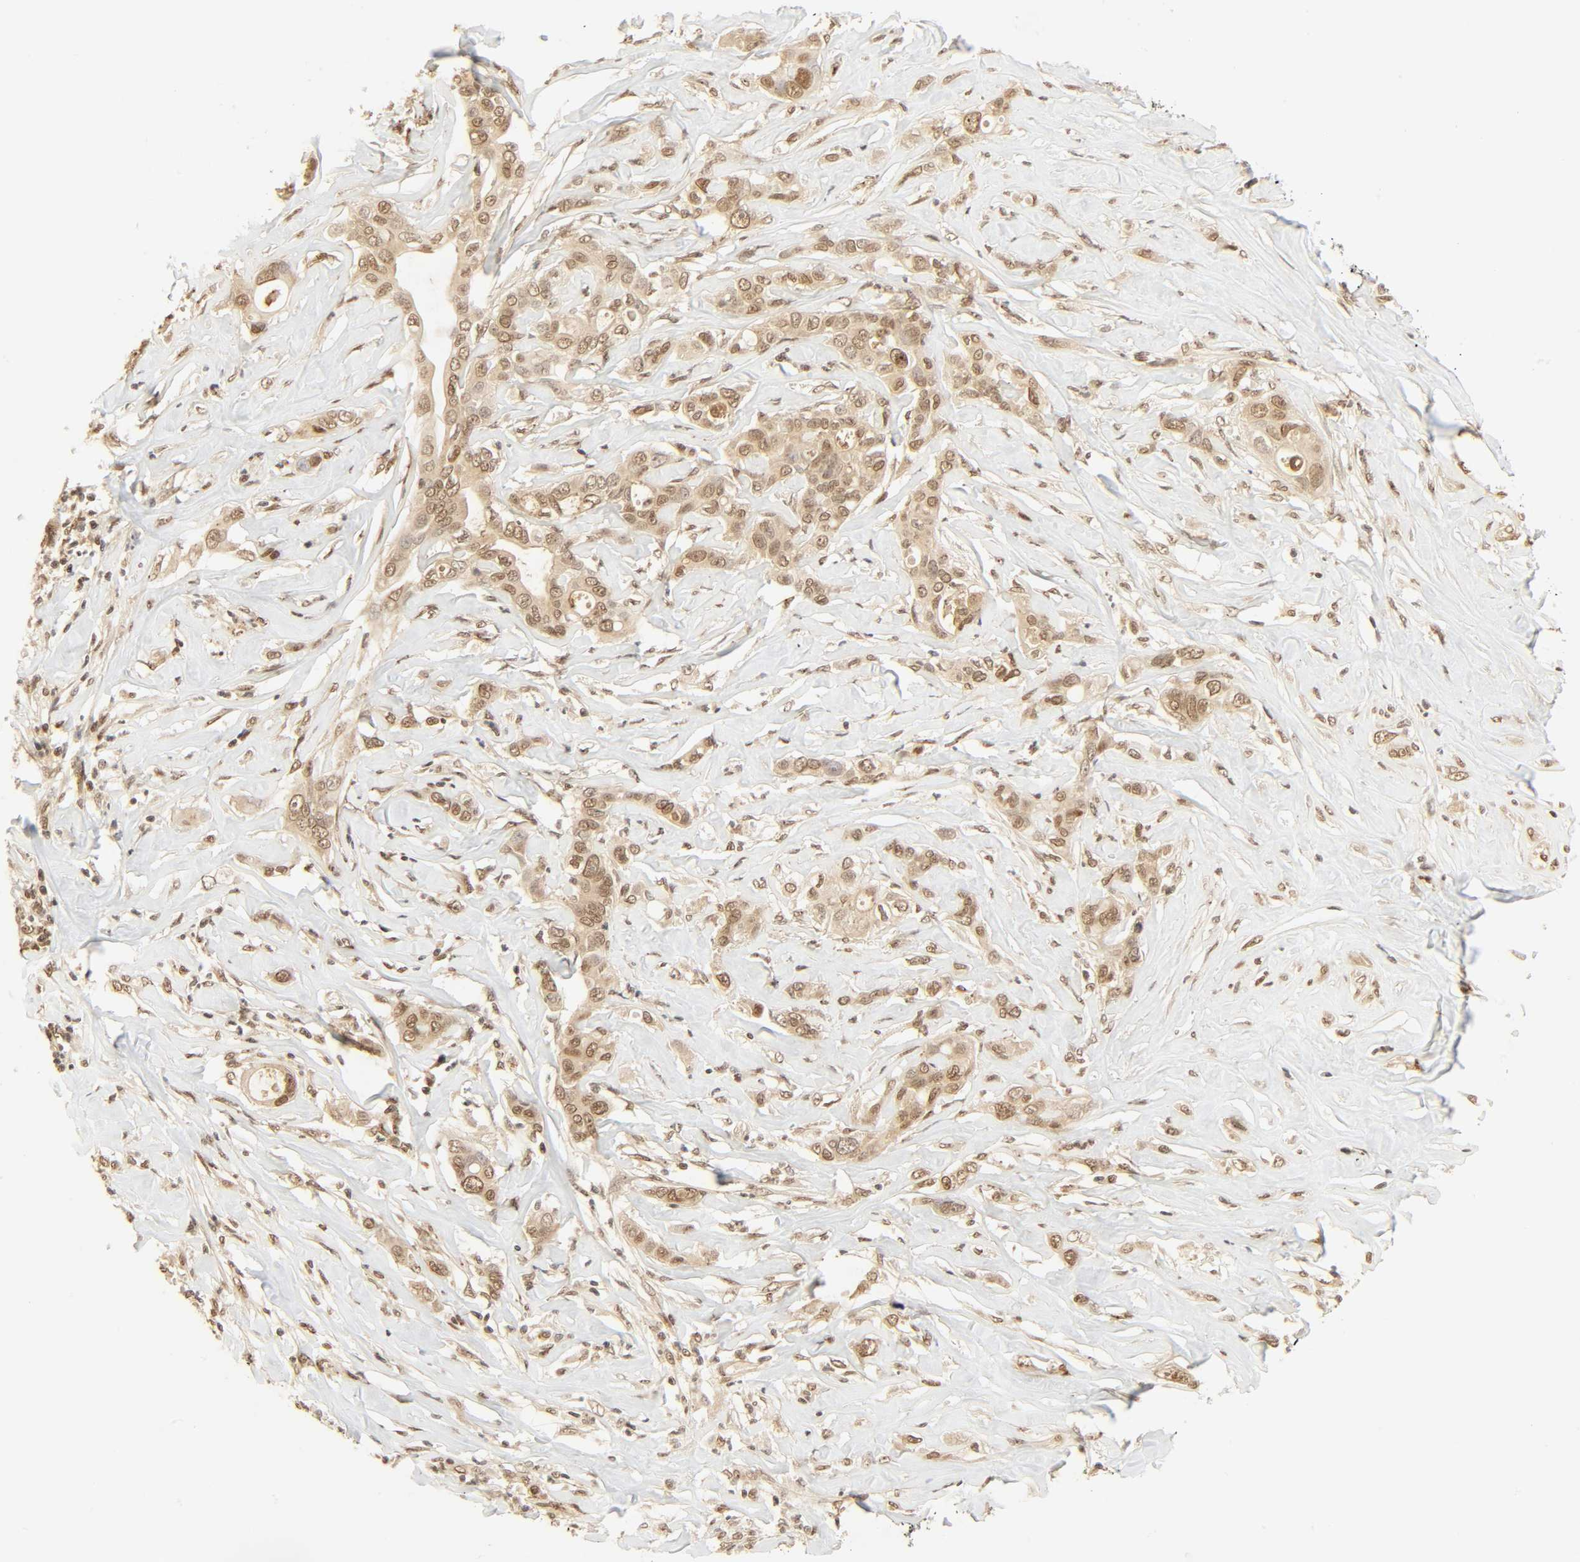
{"staining": {"intensity": "moderate", "quantity": "25%-75%", "location": "cytoplasmic/membranous,nuclear"}, "tissue": "liver cancer", "cell_type": "Tumor cells", "image_type": "cancer", "snomed": [{"axis": "morphology", "description": "Cholangiocarcinoma"}, {"axis": "topography", "description": "Liver"}], "caption": "Approximately 25%-75% of tumor cells in liver cancer demonstrate moderate cytoplasmic/membranous and nuclear protein expression as visualized by brown immunohistochemical staining.", "gene": "UBC", "patient": {"sex": "female", "age": 67}}